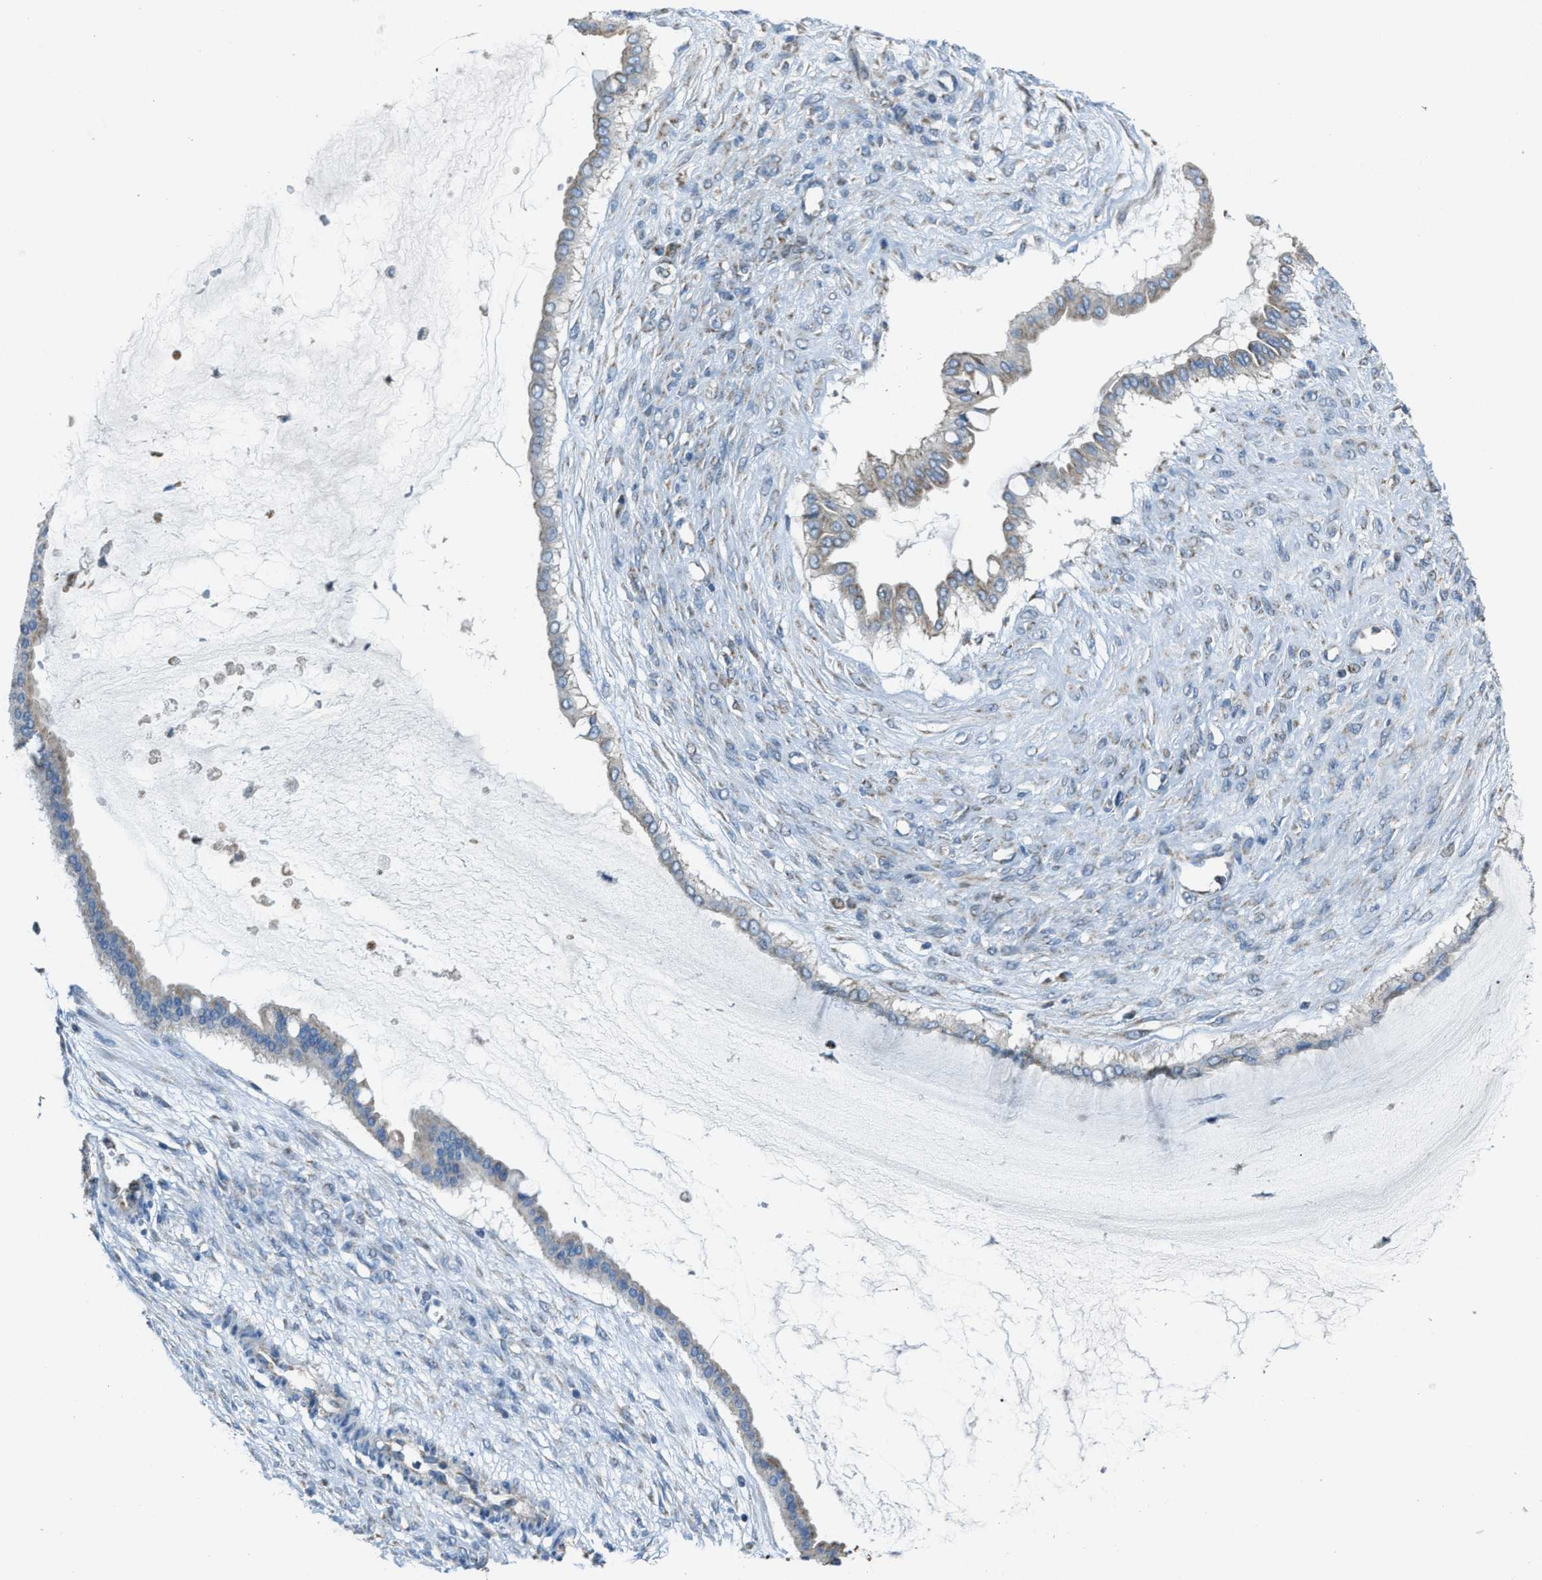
{"staining": {"intensity": "weak", "quantity": "25%-75%", "location": "cytoplasmic/membranous"}, "tissue": "ovarian cancer", "cell_type": "Tumor cells", "image_type": "cancer", "snomed": [{"axis": "morphology", "description": "Cystadenocarcinoma, mucinous, NOS"}, {"axis": "topography", "description": "Ovary"}], "caption": "An image showing weak cytoplasmic/membranous staining in approximately 25%-75% of tumor cells in ovarian cancer (mucinous cystadenocarcinoma), as visualized by brown immunohistochemical staining.", "gene": "SLC25A11", "patient": {"sex": "female", "age": 73}}